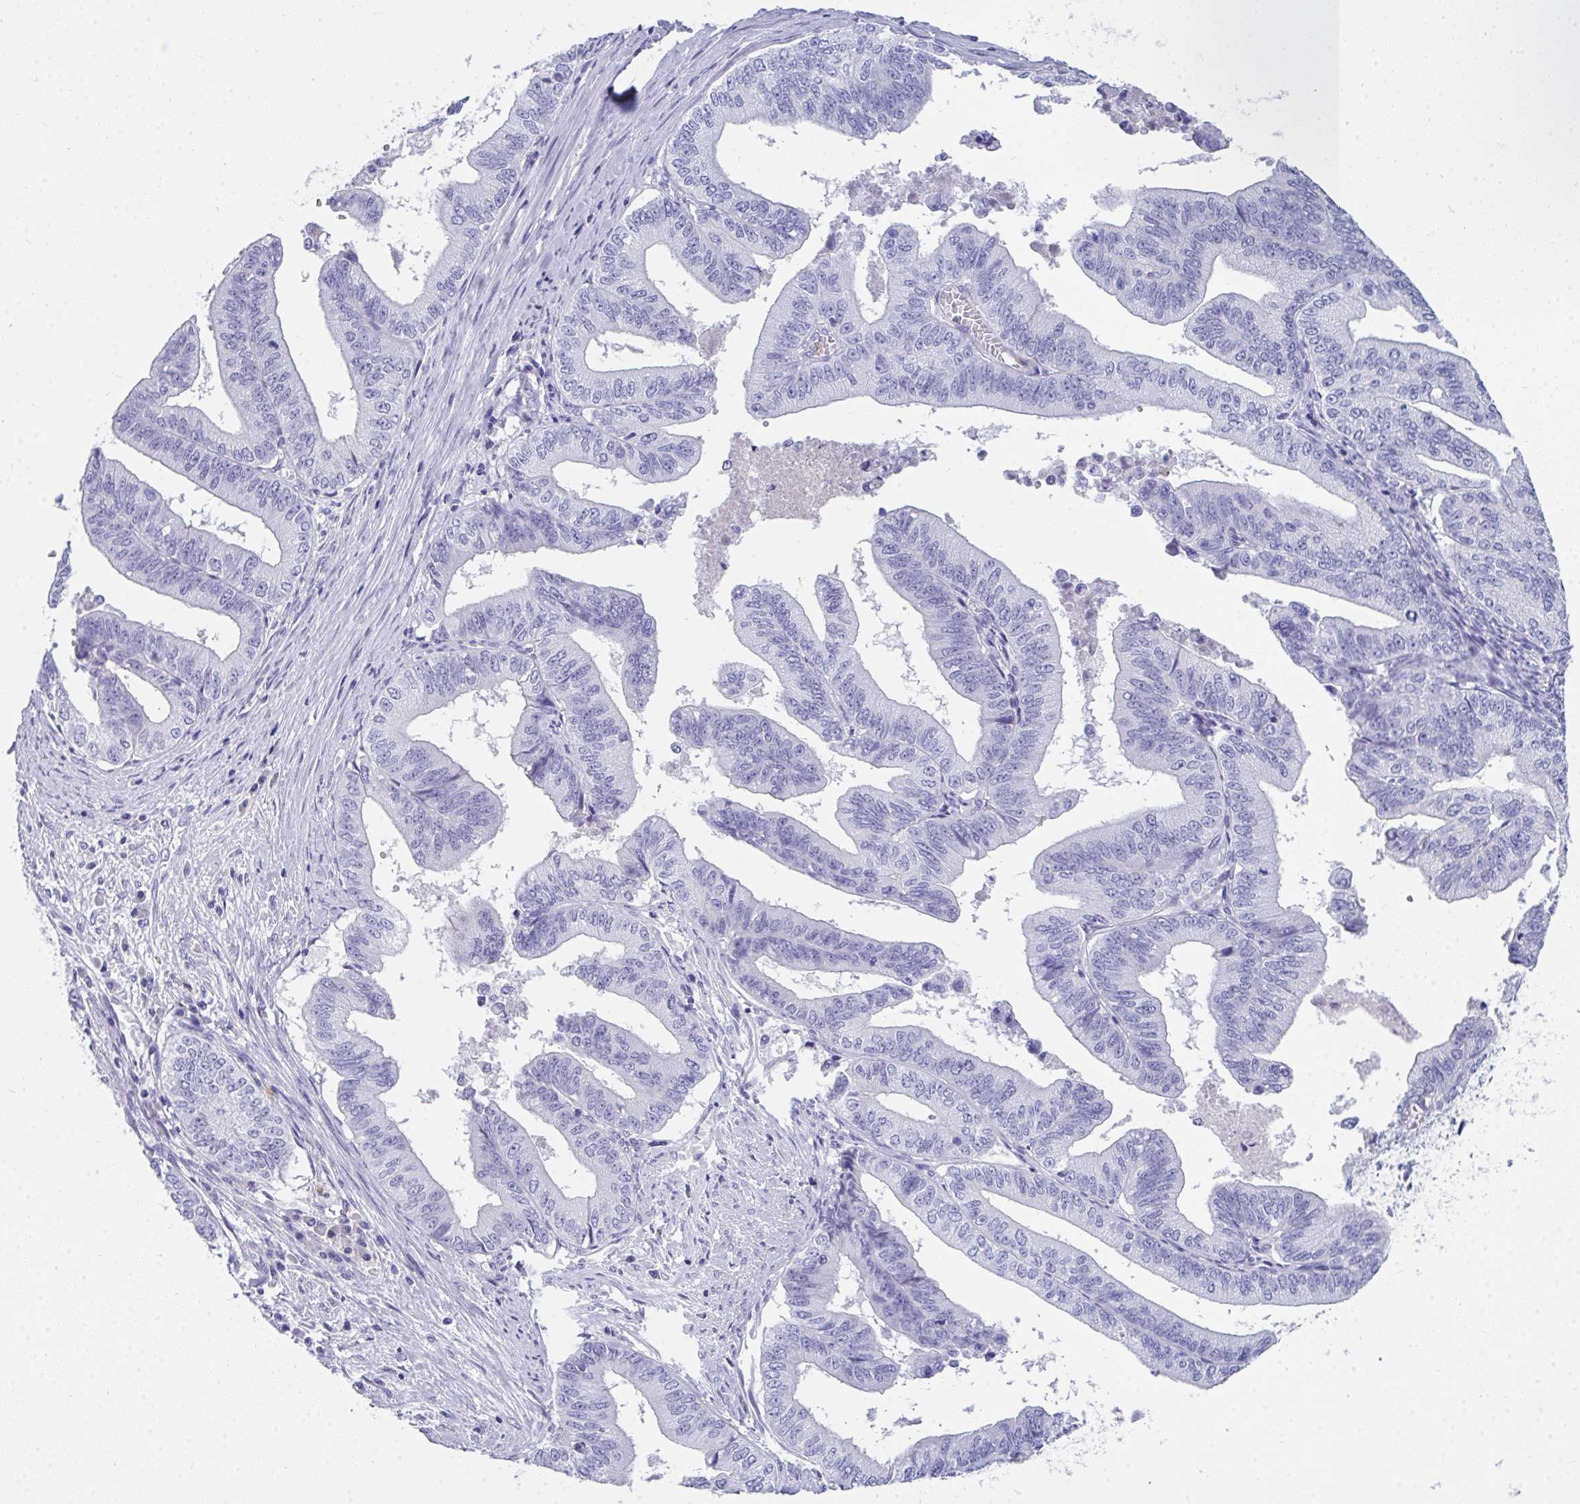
{"staining": {"intensity": "negative", "quantity": "none", "location": "none"}, "tissue": "endometrial cancer", "cell_type": "Tumor cells", "image_type": "cancer", "snomed": [{"axis": "morphology", "description": "Adenocarcinoma, NOS"}, {"axis": "topography", "description": "Endometrium"}], "caption": "The IHC micrograph has no significant positivity in tumor cells of adenocarcinoma (endometrial) tissue.", "gene": "COA5", "patient": {"sex": "female", "age": 65}}